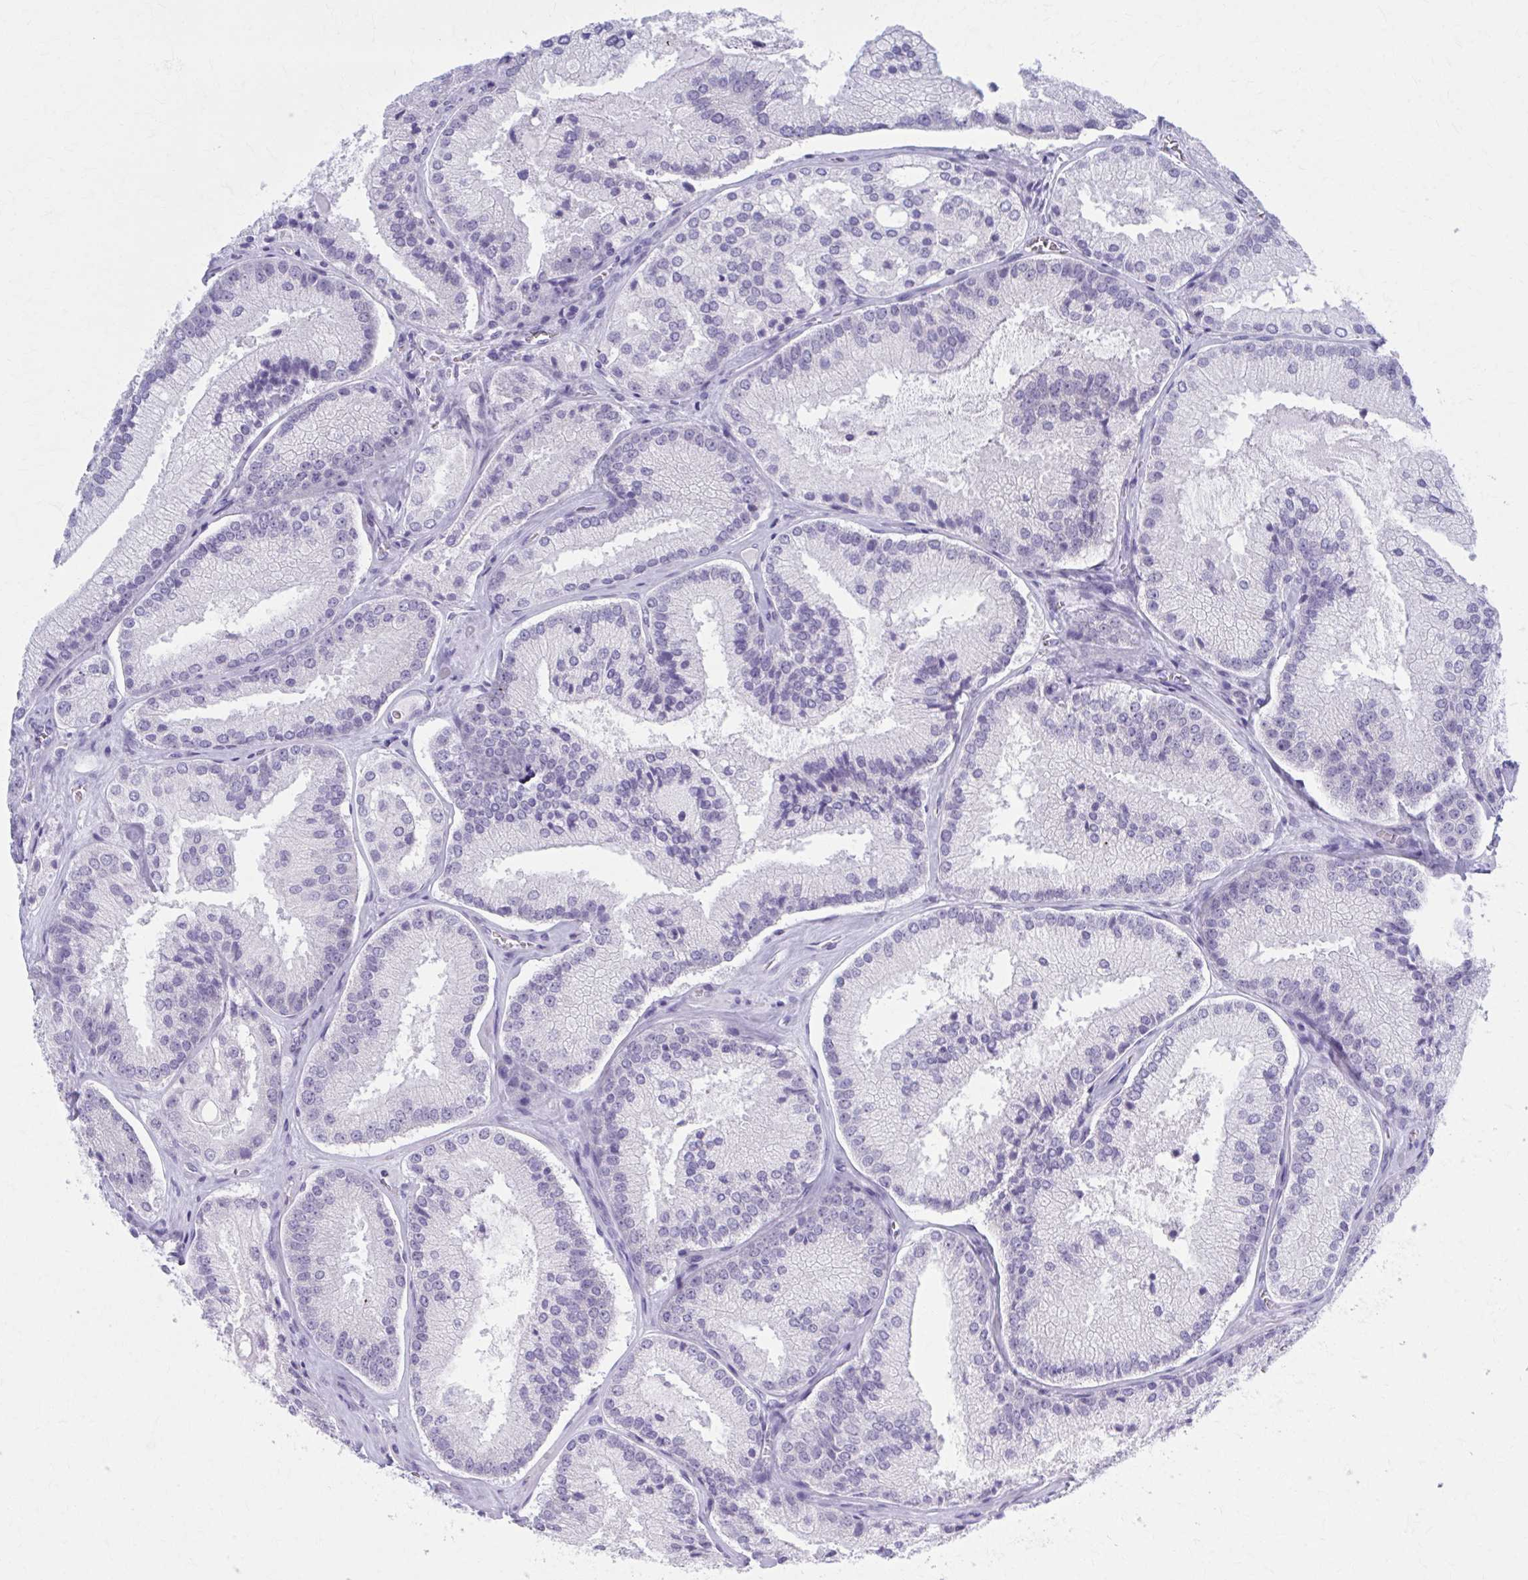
{"staining": {"intensity": "negative", "quantity": "none", "location": "none"}, "tissue": "prostate cancer", "cell_type": "Tumor cells", "image_type": "cancer", "snomed": [{"axis": "morphology", "description": "Adenocarcinoma, High grade"}, {"axis": "topography", "description": "Prostate"}], "caption": "Tumor cells show no significant staining in high-grade adenocarcinoma (prostate).", "gene": "CCDC105", "patient": {"sex": "male", "age": 73}}